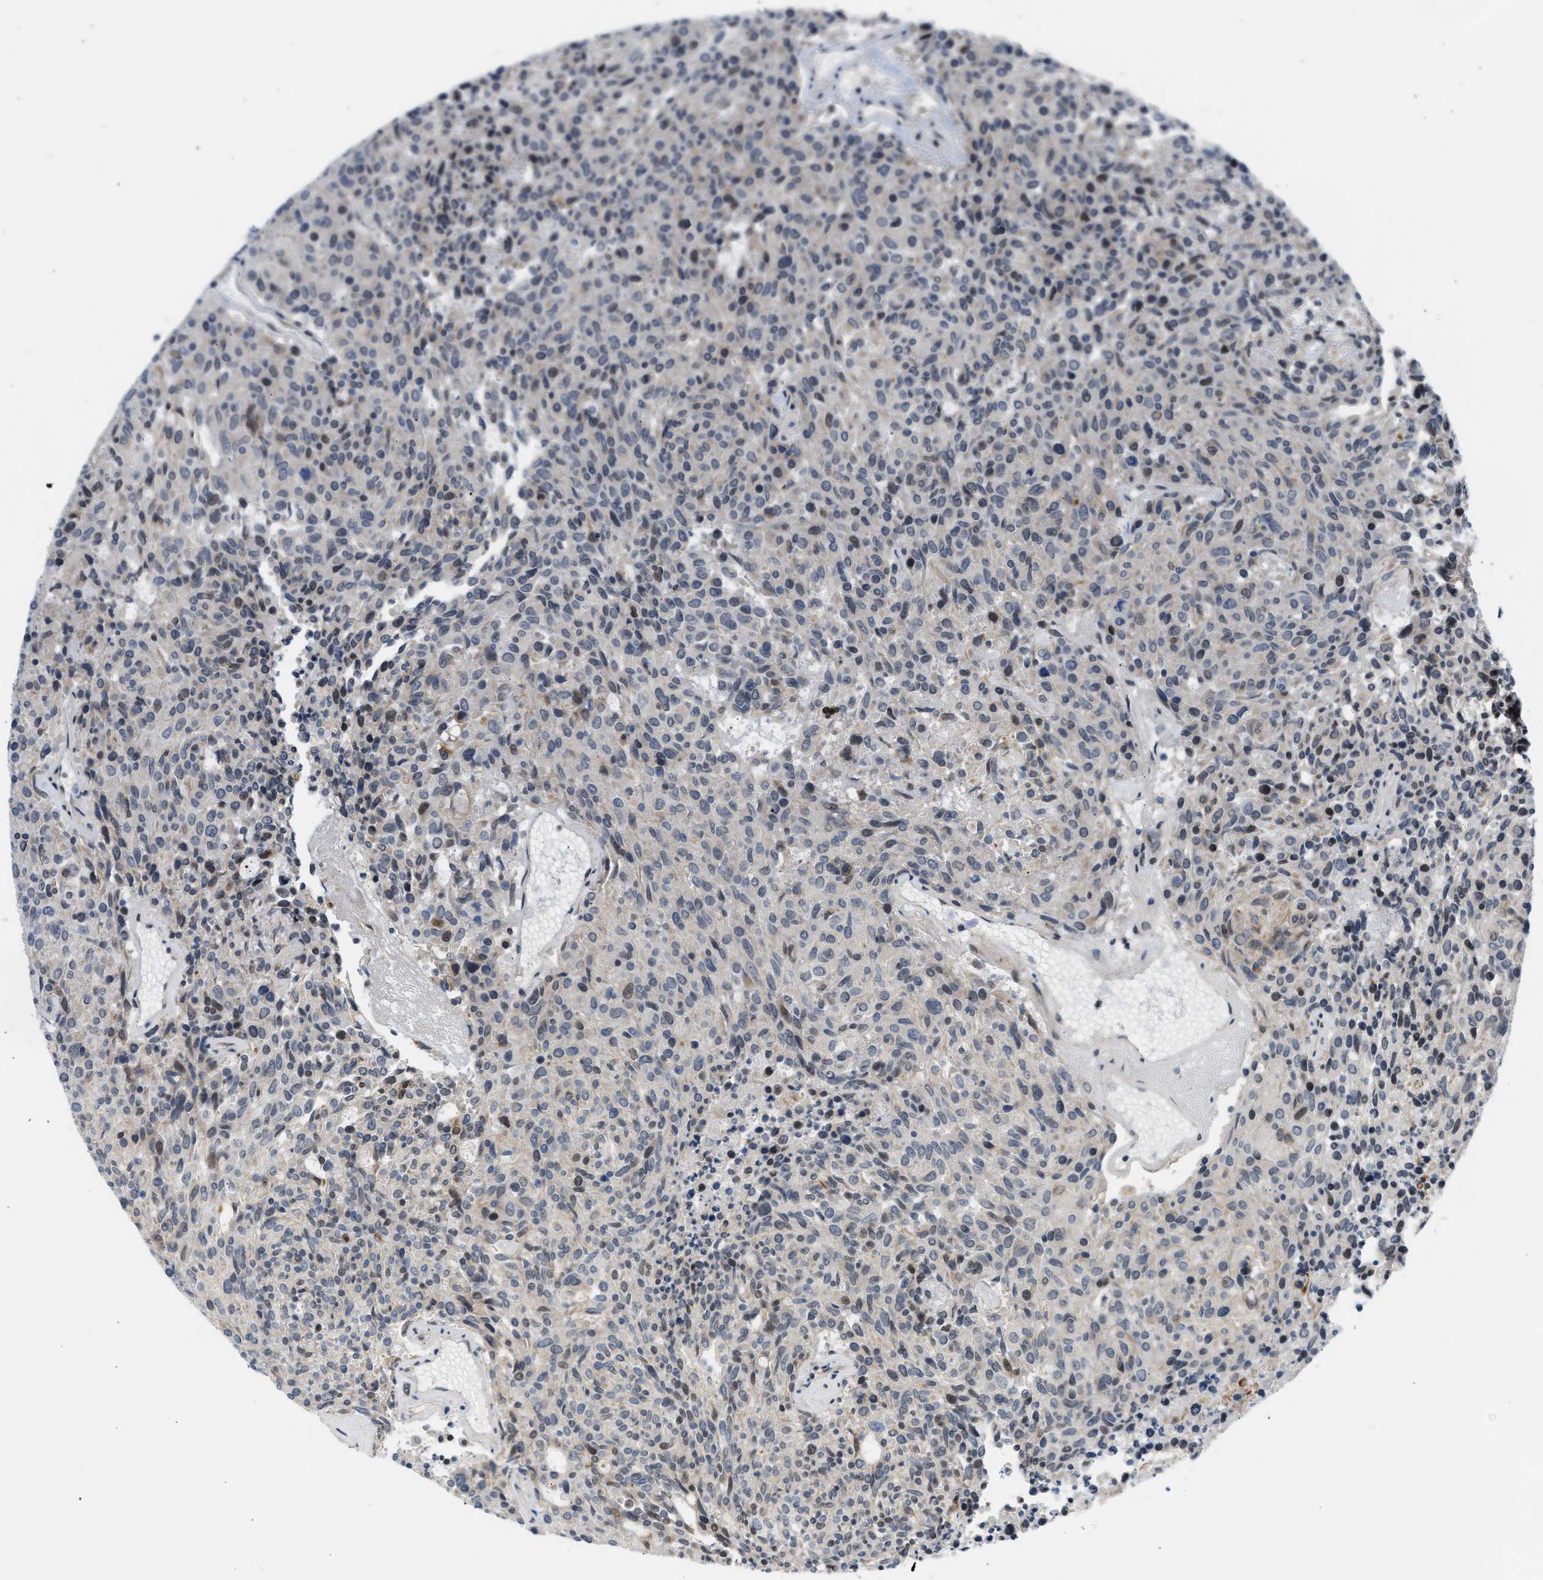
{"staining": {"intensity": "weak", "quantity": "<25%", "location": "cytoplasmic/membranous,nuclear"}, "tissue": "carcinoid", "cell_type": "Tumor cells", "image_type": "cancer", "snomed": [{"axis": "morphology", "description": "Carcinoid, malignant, NOS"}, {"axis": "topography", "description": "Pancreas"}], "caption": "Immunohistochemical staining of malignant carcinoid demonstrates no significant positivity in tumor cells.", "gene": "NPS", "patient": {"sex": "female", "age": 54}}